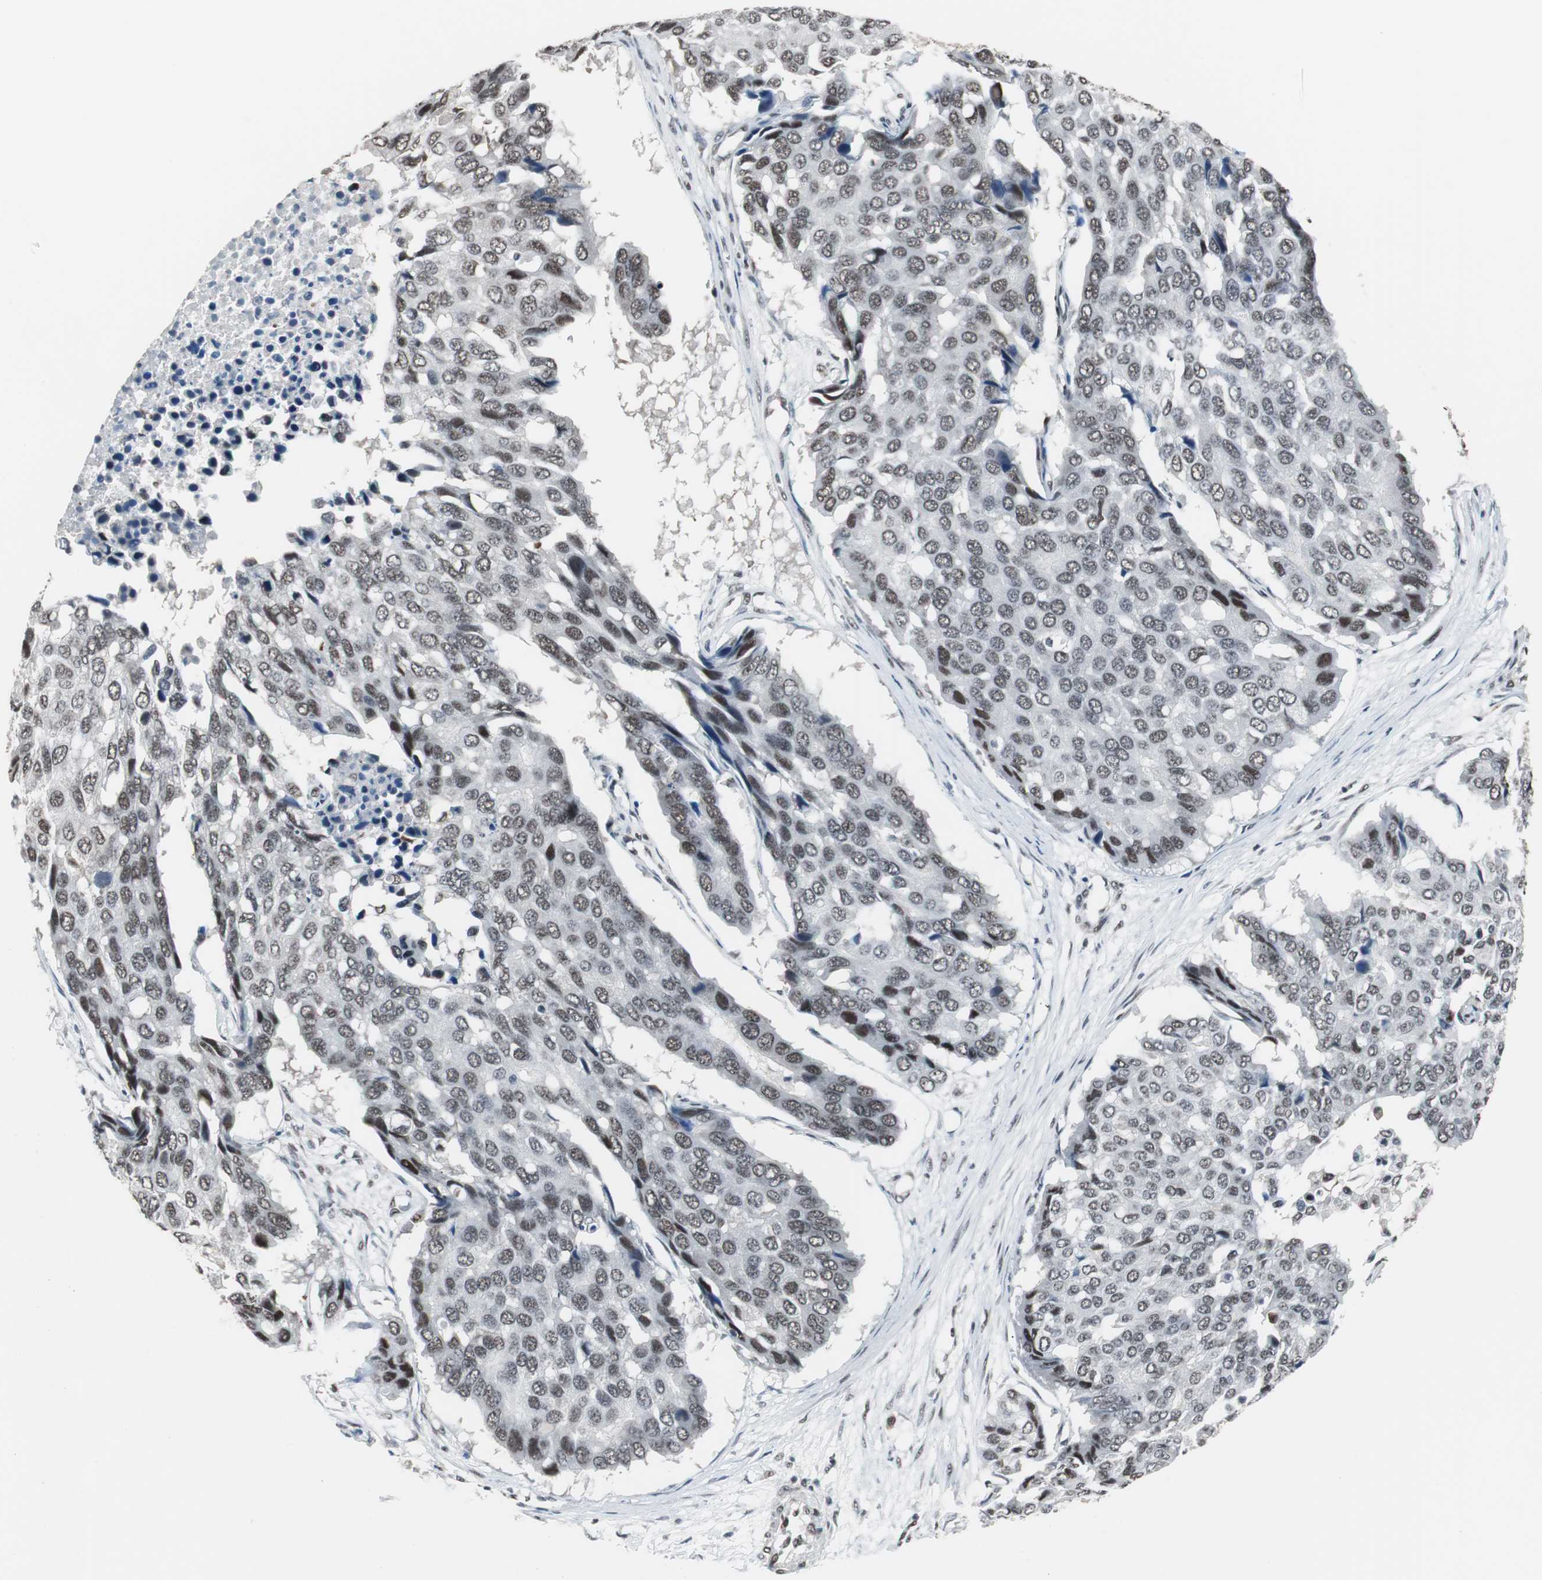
{"staining": {"intensity": "moderate", "quantity": ">75%", "location": "nuclear"}, "tissue": "pancreatic cancer", "cell_type": "Tumor cells", "image_type": "cancer", "snomed": [{"axis": "morphology", "description": "Adenocarcinoma, NOS"}, {"axis": "topography", "description": "Pancreas"}], "caption": "DAB immunohistochemical staining of pancreatic cancer (adenocarcinoma) reveals moderate nuclear protein expression in about >75% of tumor cells. The staining is performed using DAB brown chromogen to label protein expression. The nuclei are counter-stained blue using hematoxylin.", "gene": "TAF7", "patient": {"sex": "male", "age": 50}}